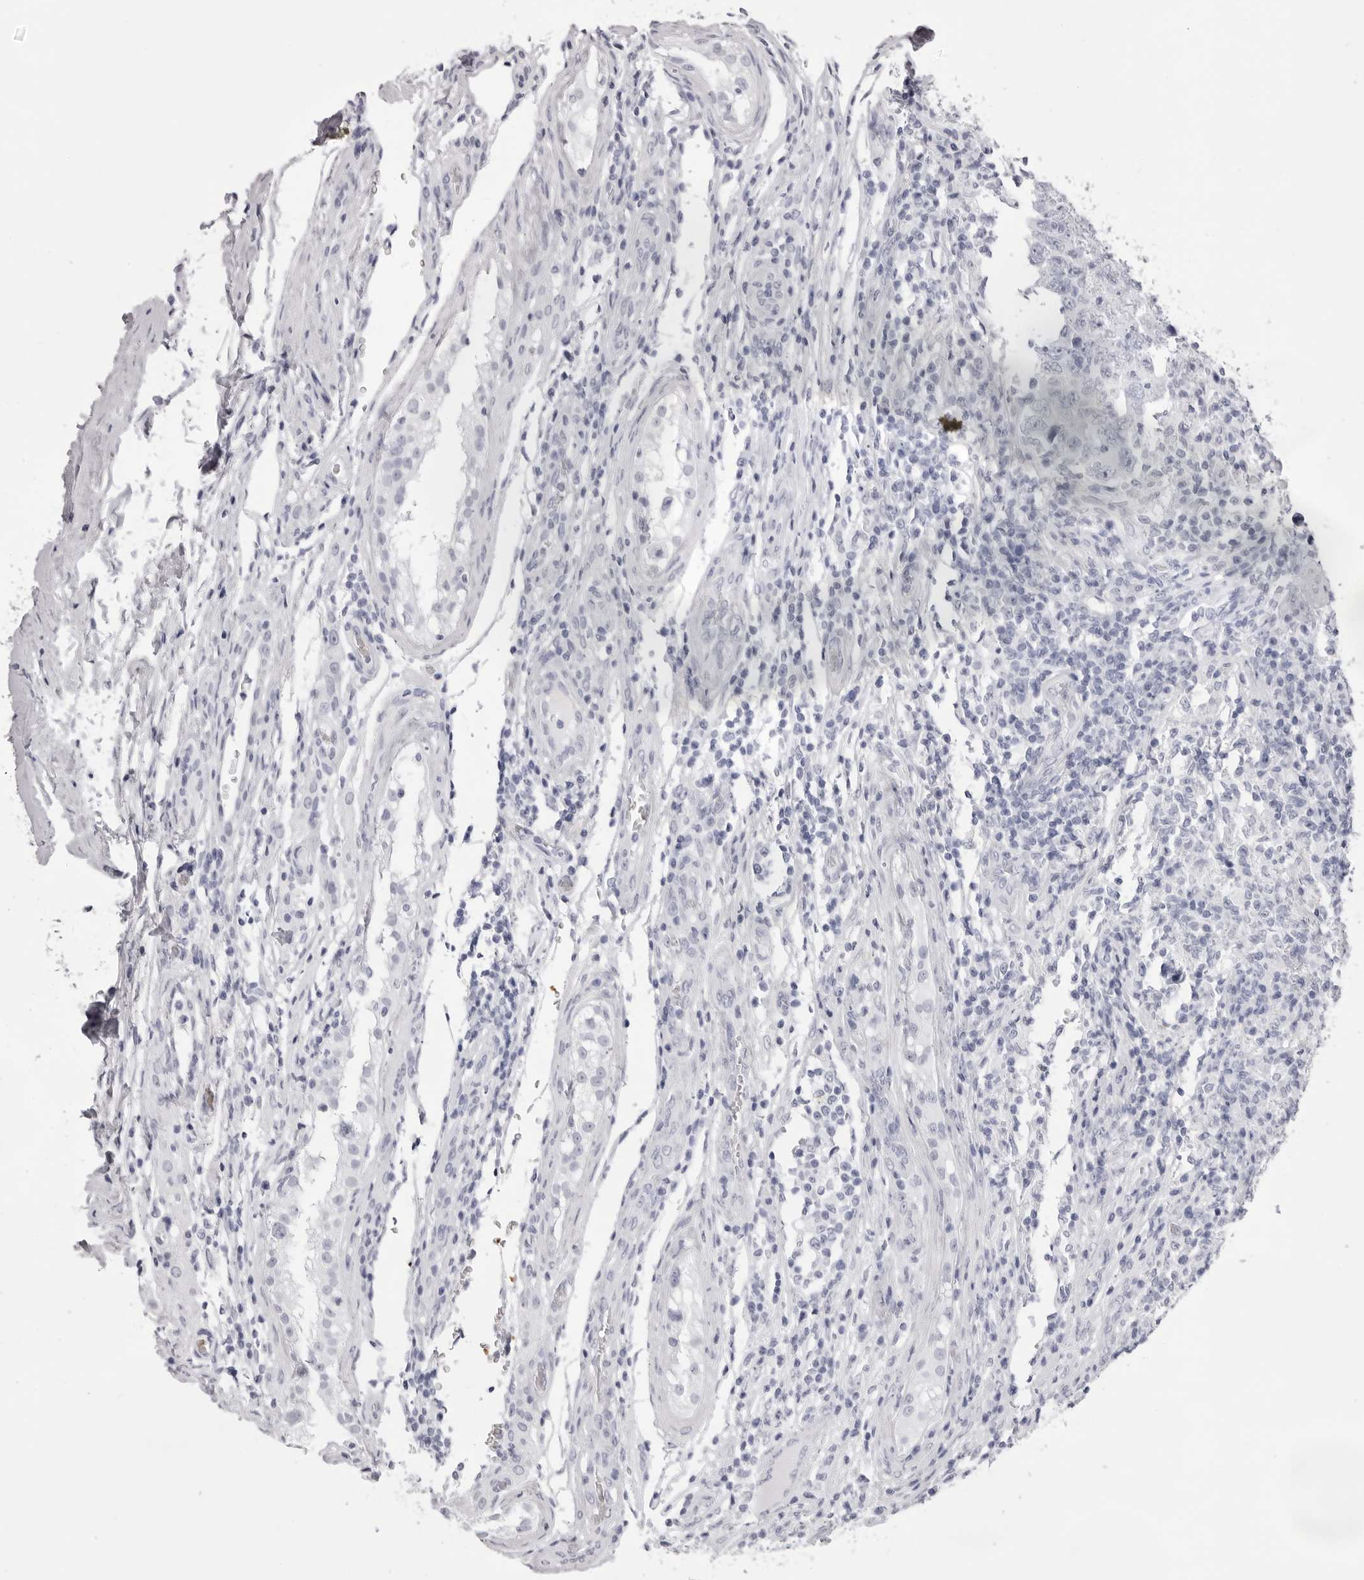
{"staining": {"intensity": "negative", "quantity": "none", "location": "none"}, "tissue": "testis cancer", "cell_type": "Tumor cells", "image_type": "cancer", "snomed": [{"axis": "morphology", "description": "Carcinoma, Embryonal, NOS"}, {"axis": "topography", "description": "Testis"}], "caption": "The histopathology image reveals no staining of tumor cells in embryonal carcinoma (testis).", "gene": "SPTA1", "patient": {"sex": "male", "age": 26}}